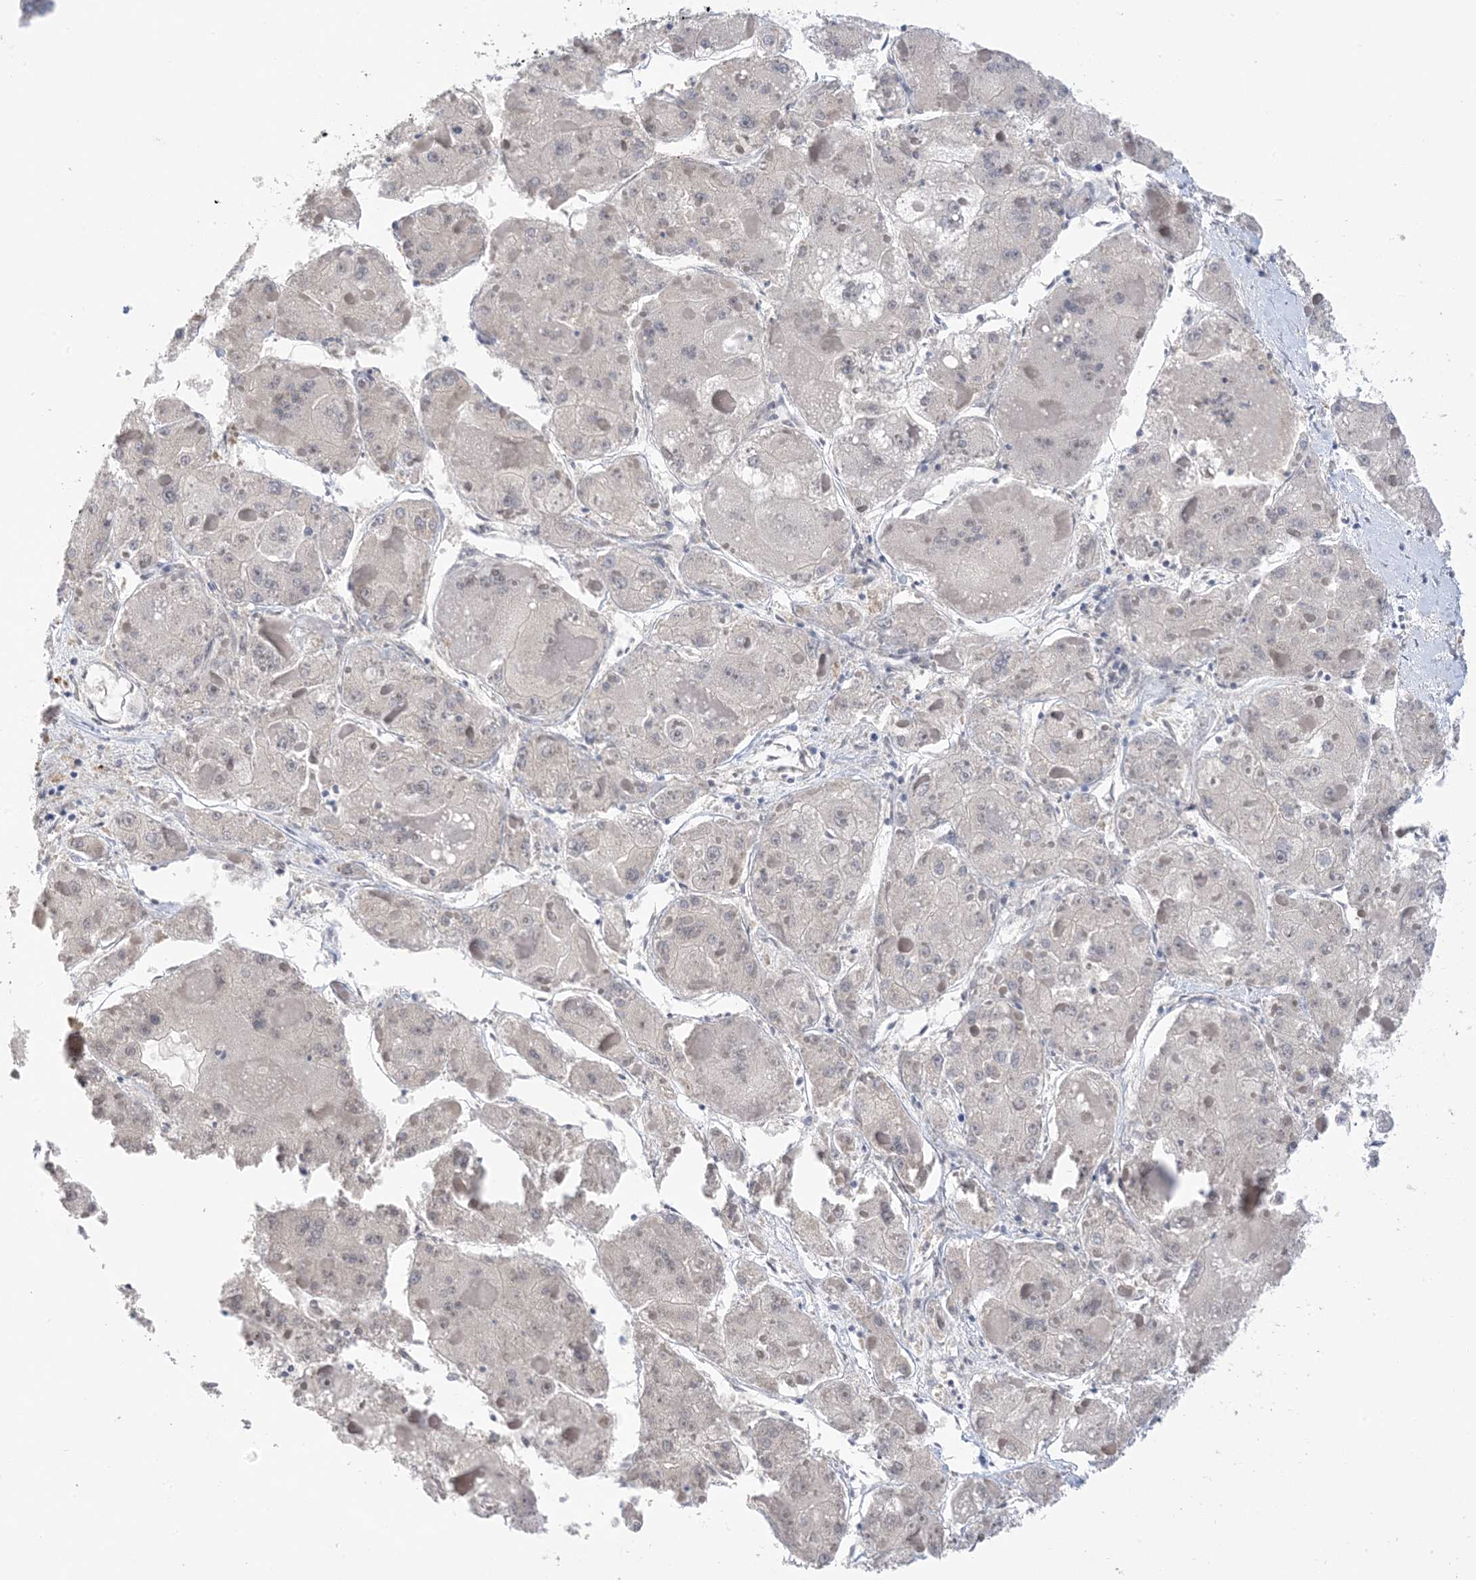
{"staining": {"intensity": "negative", "quantity": "none", "location": "none"}, "tissue": "liver cancer", "cell_type": "Tumor cells", "image_type": "cancer", "snomed": [{"axis": "morphology", "description": "Carcinoma, Hepatocellular, NOS"}, {"axis": "topography", "description": "Liver"}], "caption": "High magnification brightfield microscopy of hepatocellular carcinoma (liver) stained with DAB (brown) and counterstained with hematoxylin (blue): tumor cells show no significant positivity. (DAB (3,3'-diaminobenzidine) IHC, high magnification).", "gene": "TTYH1", "patient": {"sex": "female", "age": 73}}